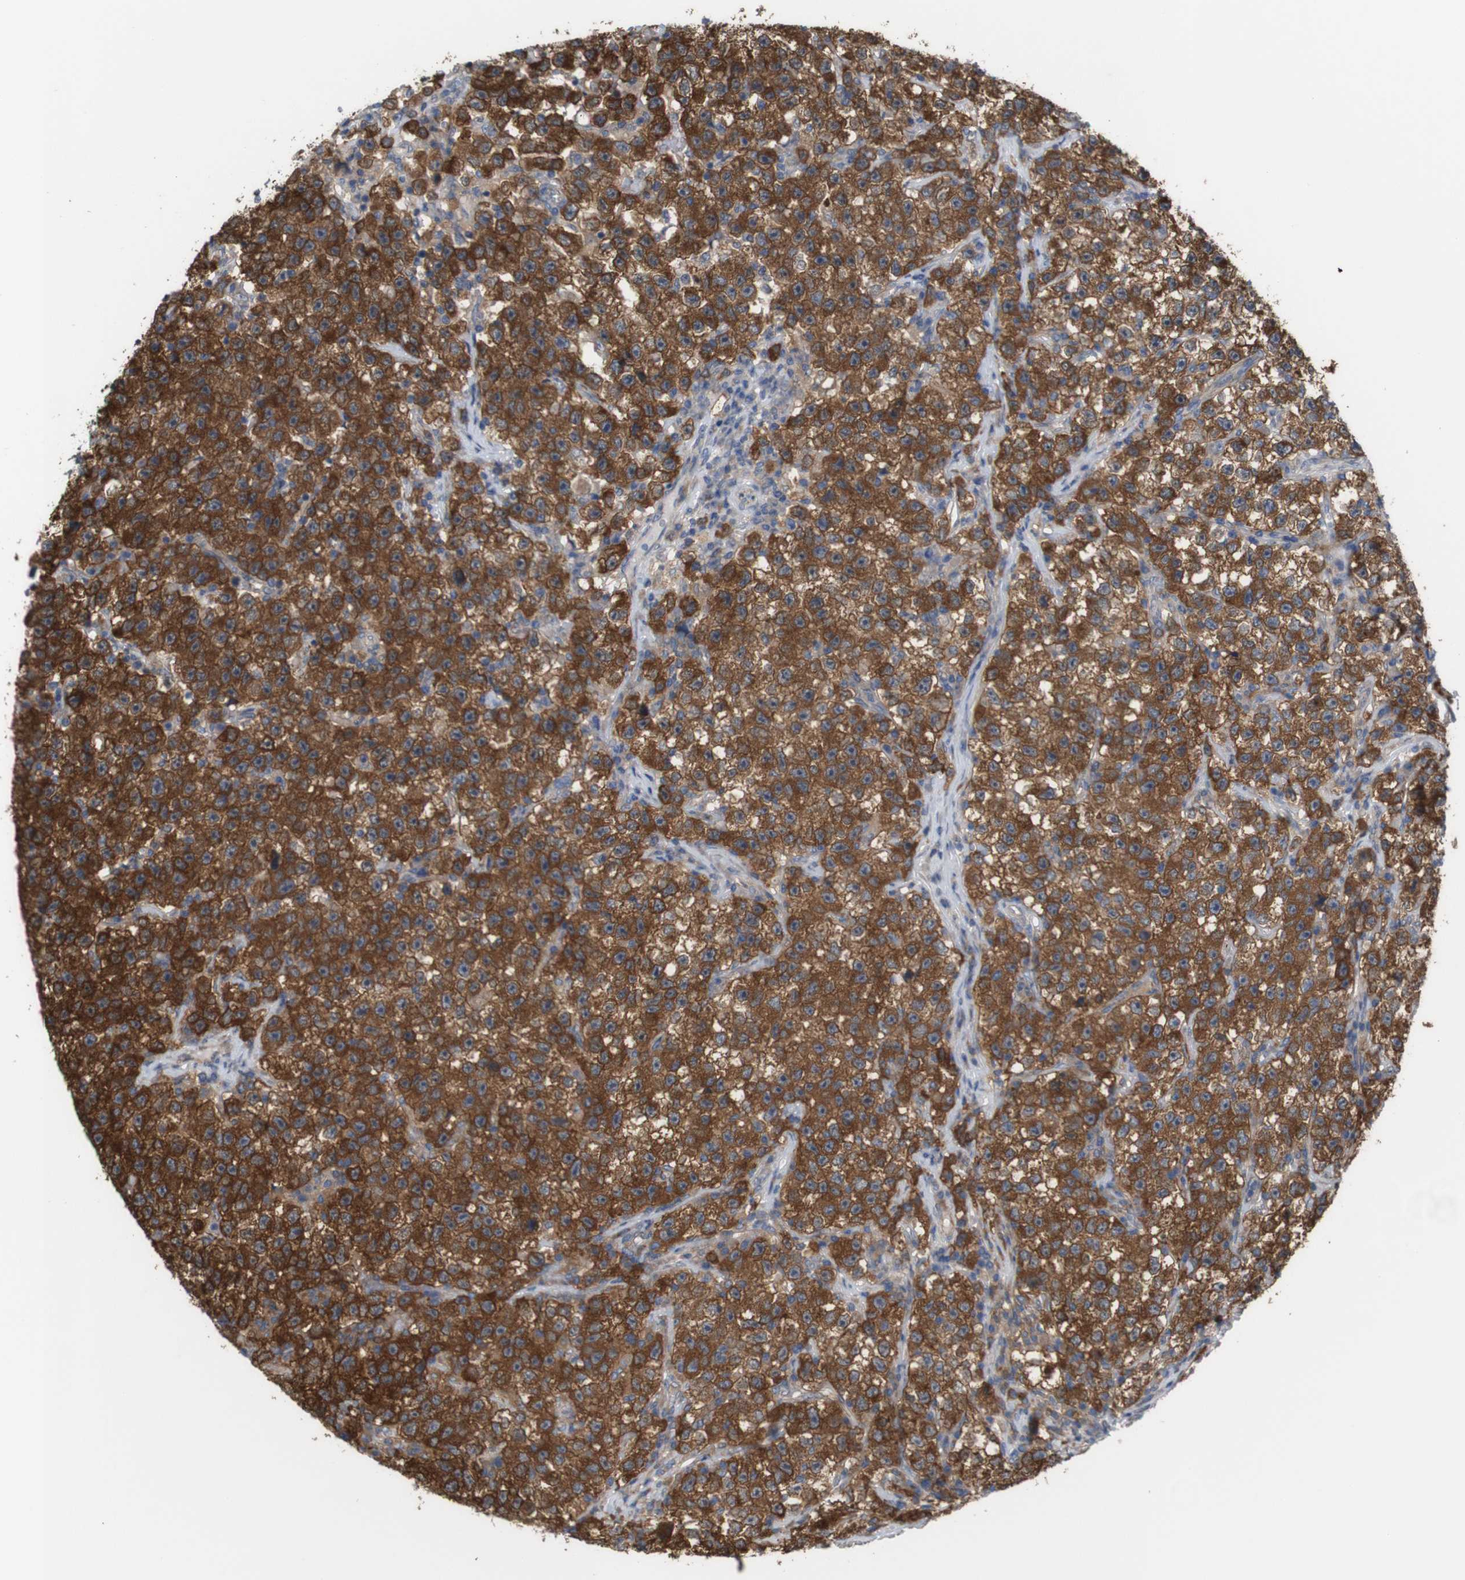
{"staining": {"intensity": "strong", "quantity": ">75%", "location": "cytoplasmic/membranous"}, "tissue": "testis cancer", "cell_type": "Tumor cells", "image_type": "cancer", "snomed": [{"axis": "morphology", "description": "Seminoma, NOS"}, {"axis": "topography", "description": "Testis"}], "caption": "Protein staining of testis seminoma tissue reveals strong cytoplasmic/membranous staining in about >75% of tumor cells. Immunohistochemistry (ihc) stains the protein in brown and the nuclei are stained blue.", "gene": "JPH1", "patient": {"sex": "male", "age": 22}}